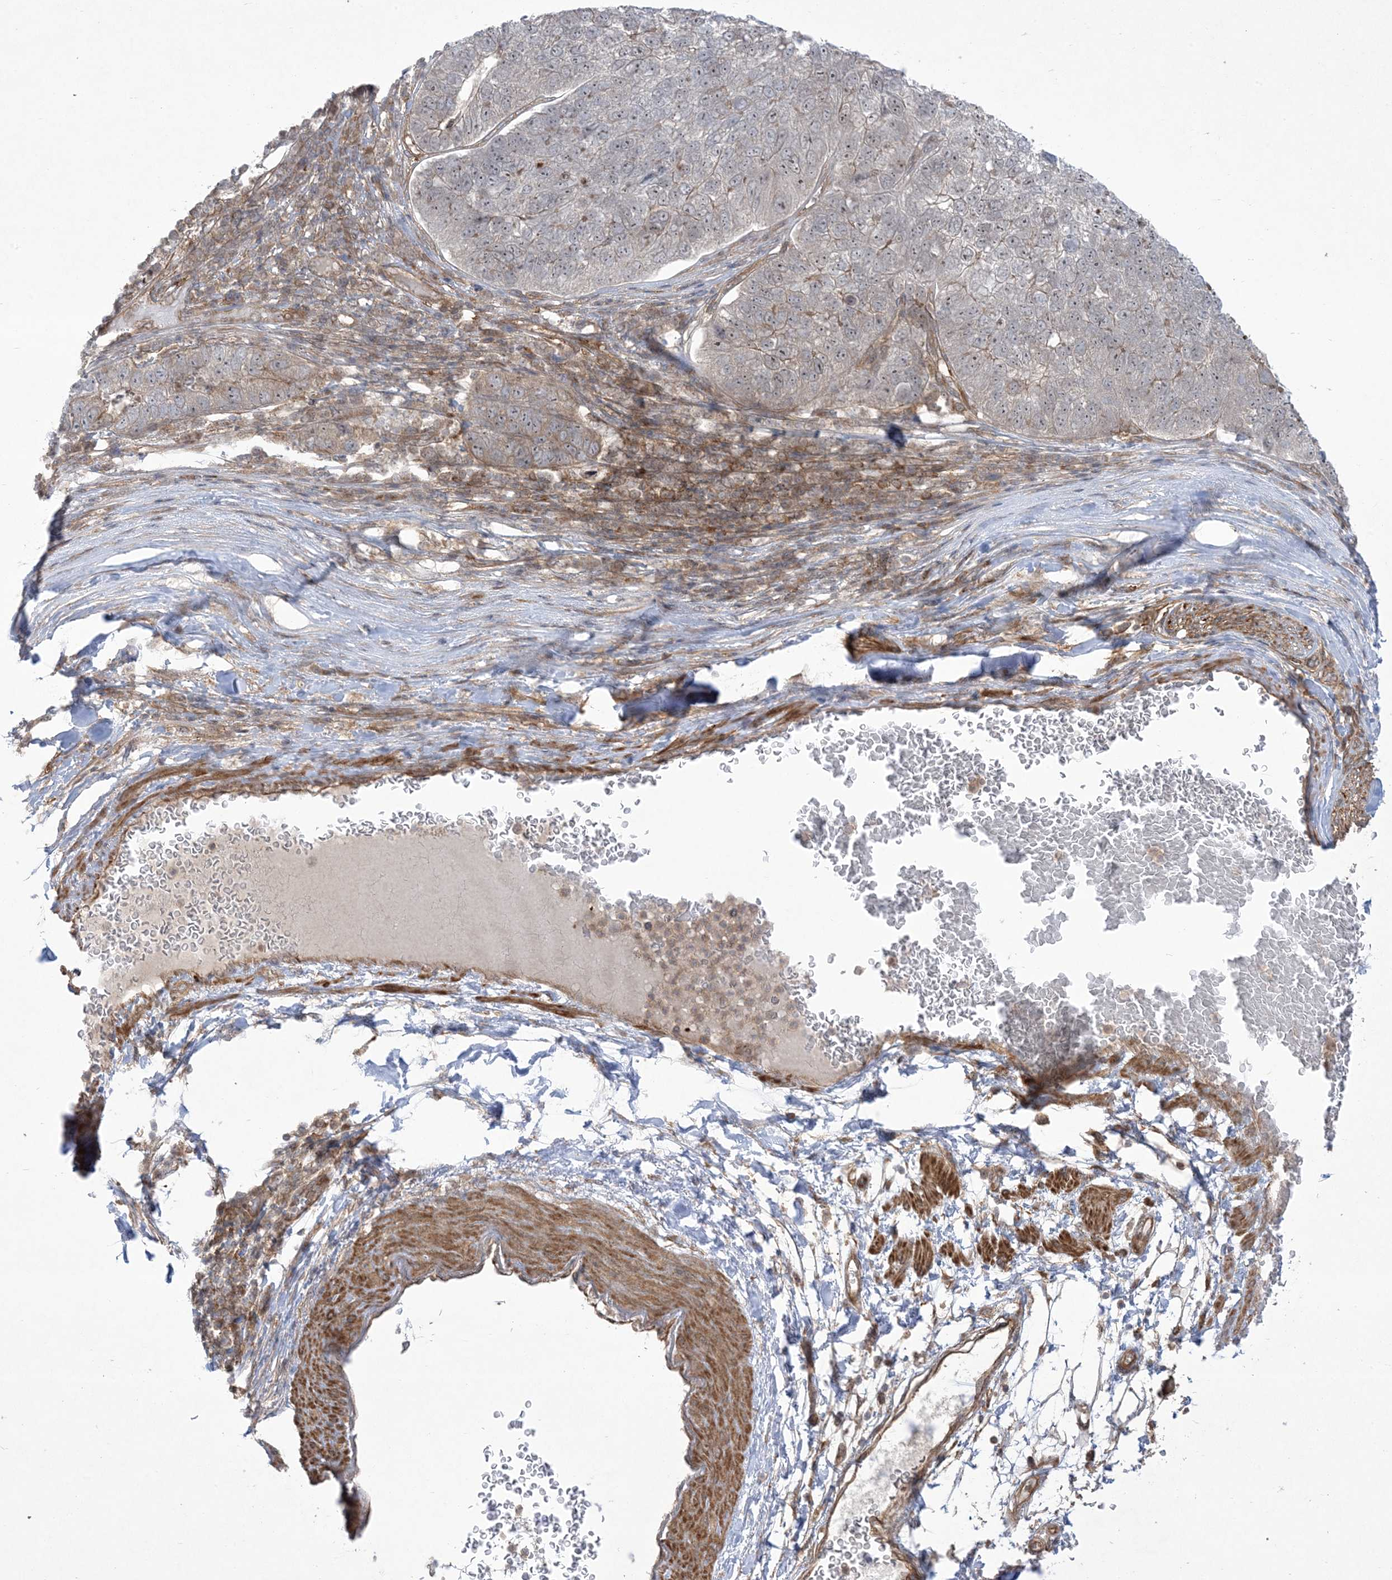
{"staining": {"intensity": "moderate", "quantity": "<25%", "location": "cytoplasmic/membranous"}, "tissue": "pancreatic cancer", "cell_type": "Tumor cells", "image_type": "cancer", "snomed": [{"axis": "morphology", "description": "Adenocarcinoma, NOS"}, {"axis": "topography", "description": "Pancreas"}], "caption": "Adenocarcinoma (pancreatic) stained for a protein reveals moderate cytoplasmic/membranous positivity in tumor cells.", "gene": "SOGA3", "patient": {"sex": "female", "age": 61}}